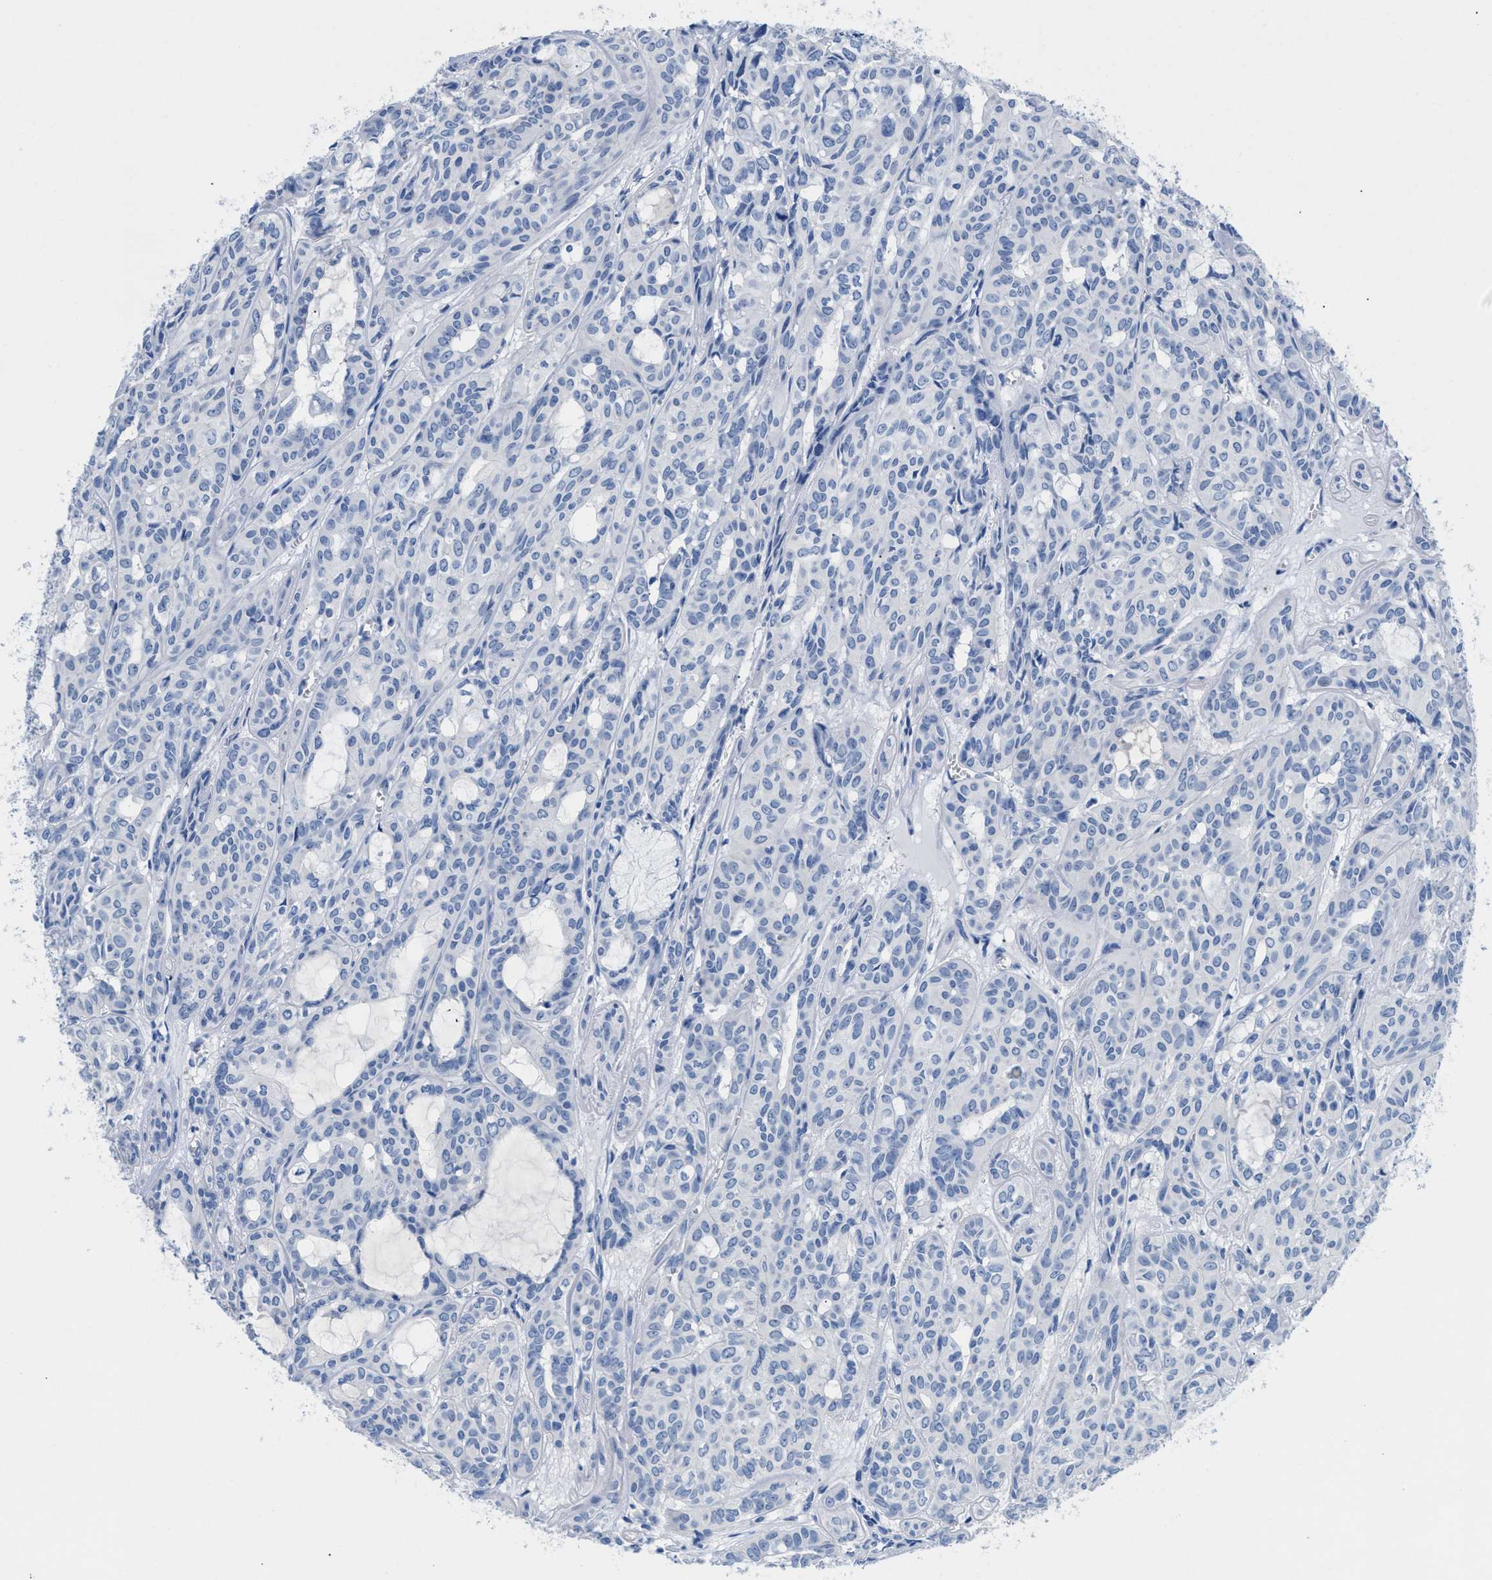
{"staining": {"intensity": "negative", "quantity": "none", "location": "none"}, "tissue": "head and neck cancer", "cell_type": "Tumor cells", "image_type": "cancer", "snomed": [{"axis": "morphology", "description": "Adenocarcinoma, NOS"}, {"axis": "topography", "description": "Salivary gland, NOS"}, {"axis": "topography", "description": "Head-Neck"}], "caption": "A high-resolution image shows immunohistochemistry (IHC) staining of head and neck cancer, which reveals no significant positivity in tumor cells.", "gene": "SLFN13", "patient": {"sex": "female", "age": 76}}